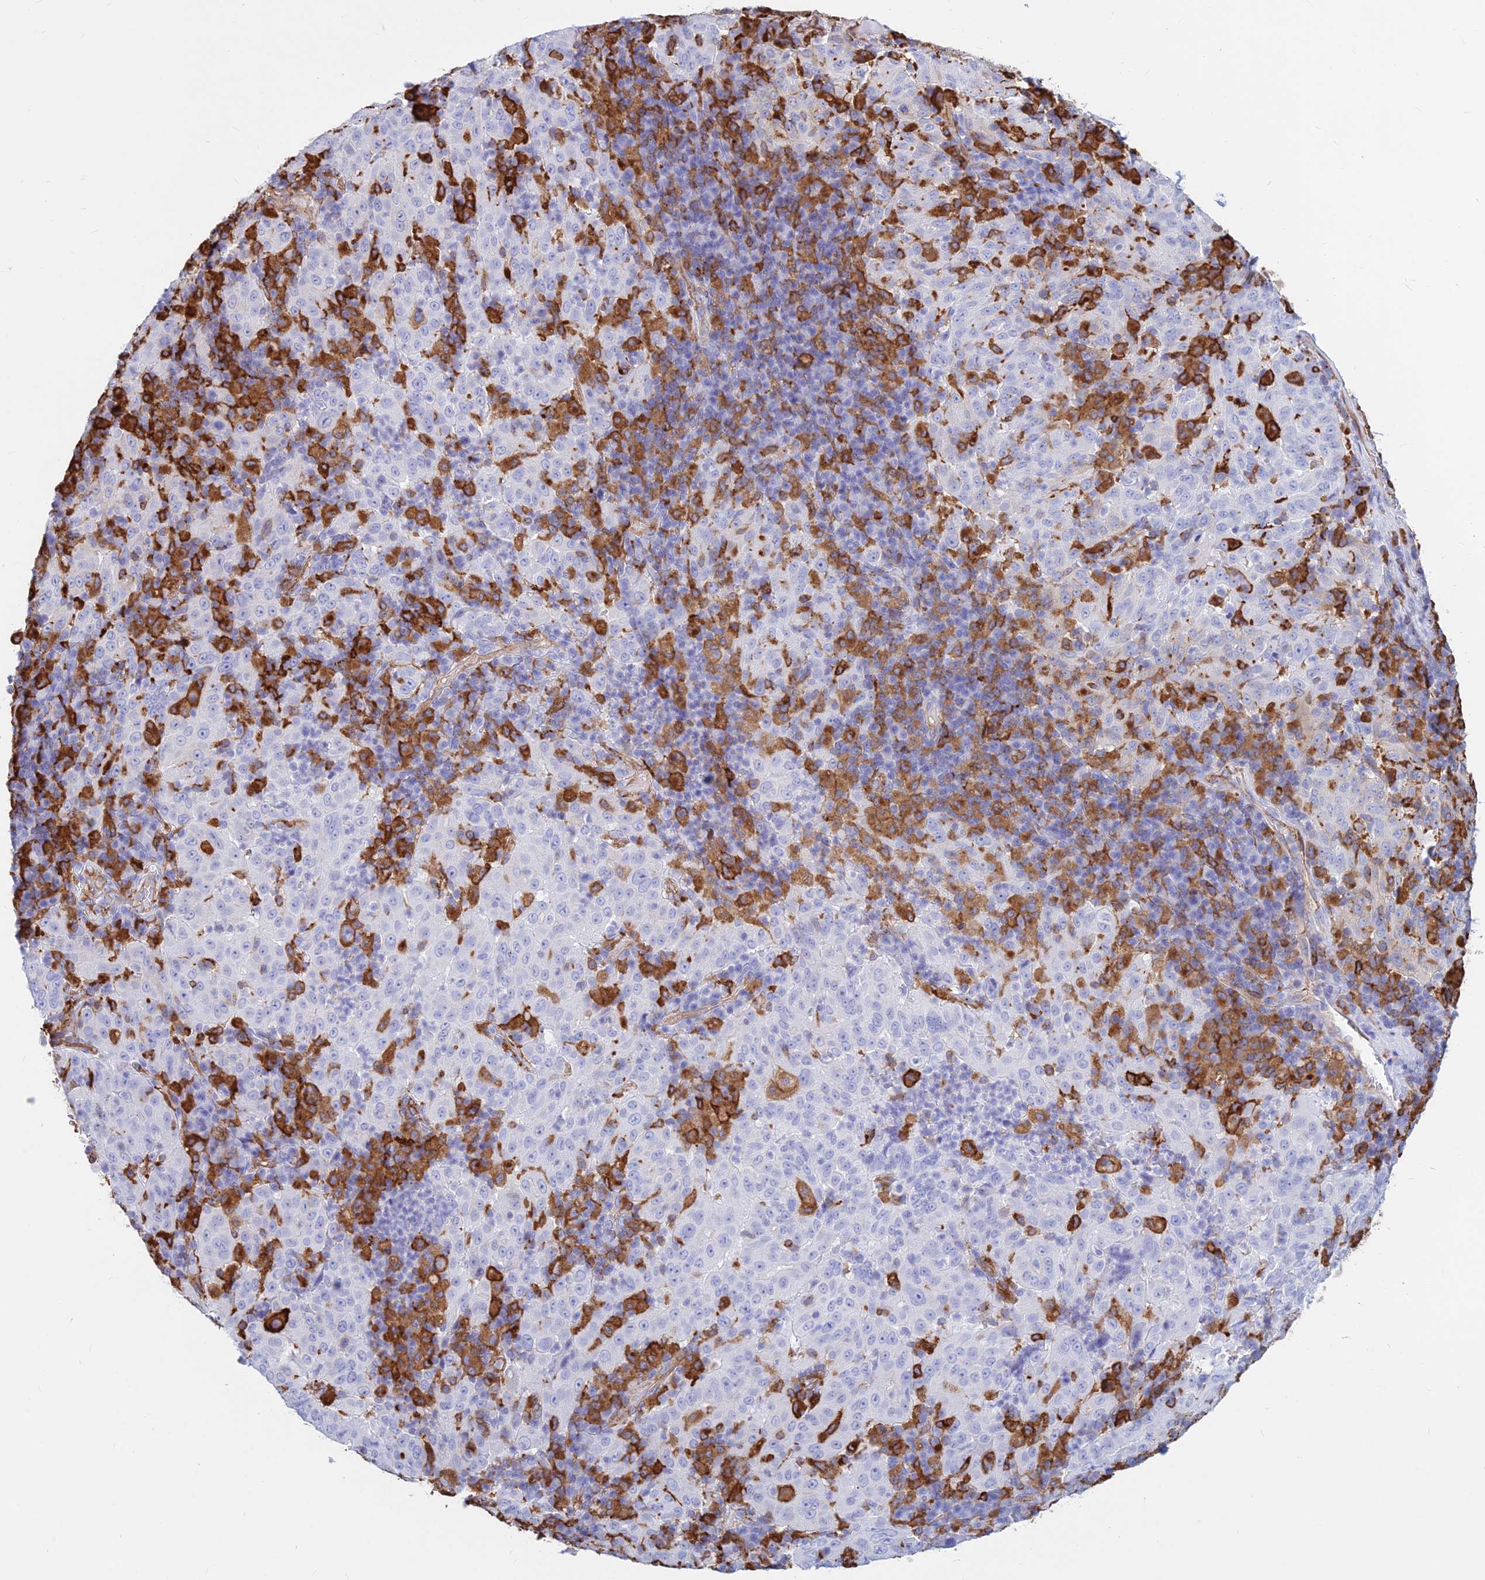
{"staining": {"intensity": "negative", "quantity": "none", "location": "none"}, "tissue": "pancreatic cancer", "cell_type": "Tumor cells", "image_type": "cancer", "snomed": [{"axis": "morphology", "description": "Adenocarcinoma, NOS"}, {"axis": "topography", "description": "Pancreas"}], "caption": "Pancreatic cancer (adenocarcinoma) was stained to show a protein in brown. There is no significant staining in tumor cells.", "gene": "HLA-DRB1", "patient": {"sex": "male", "age": 63}}